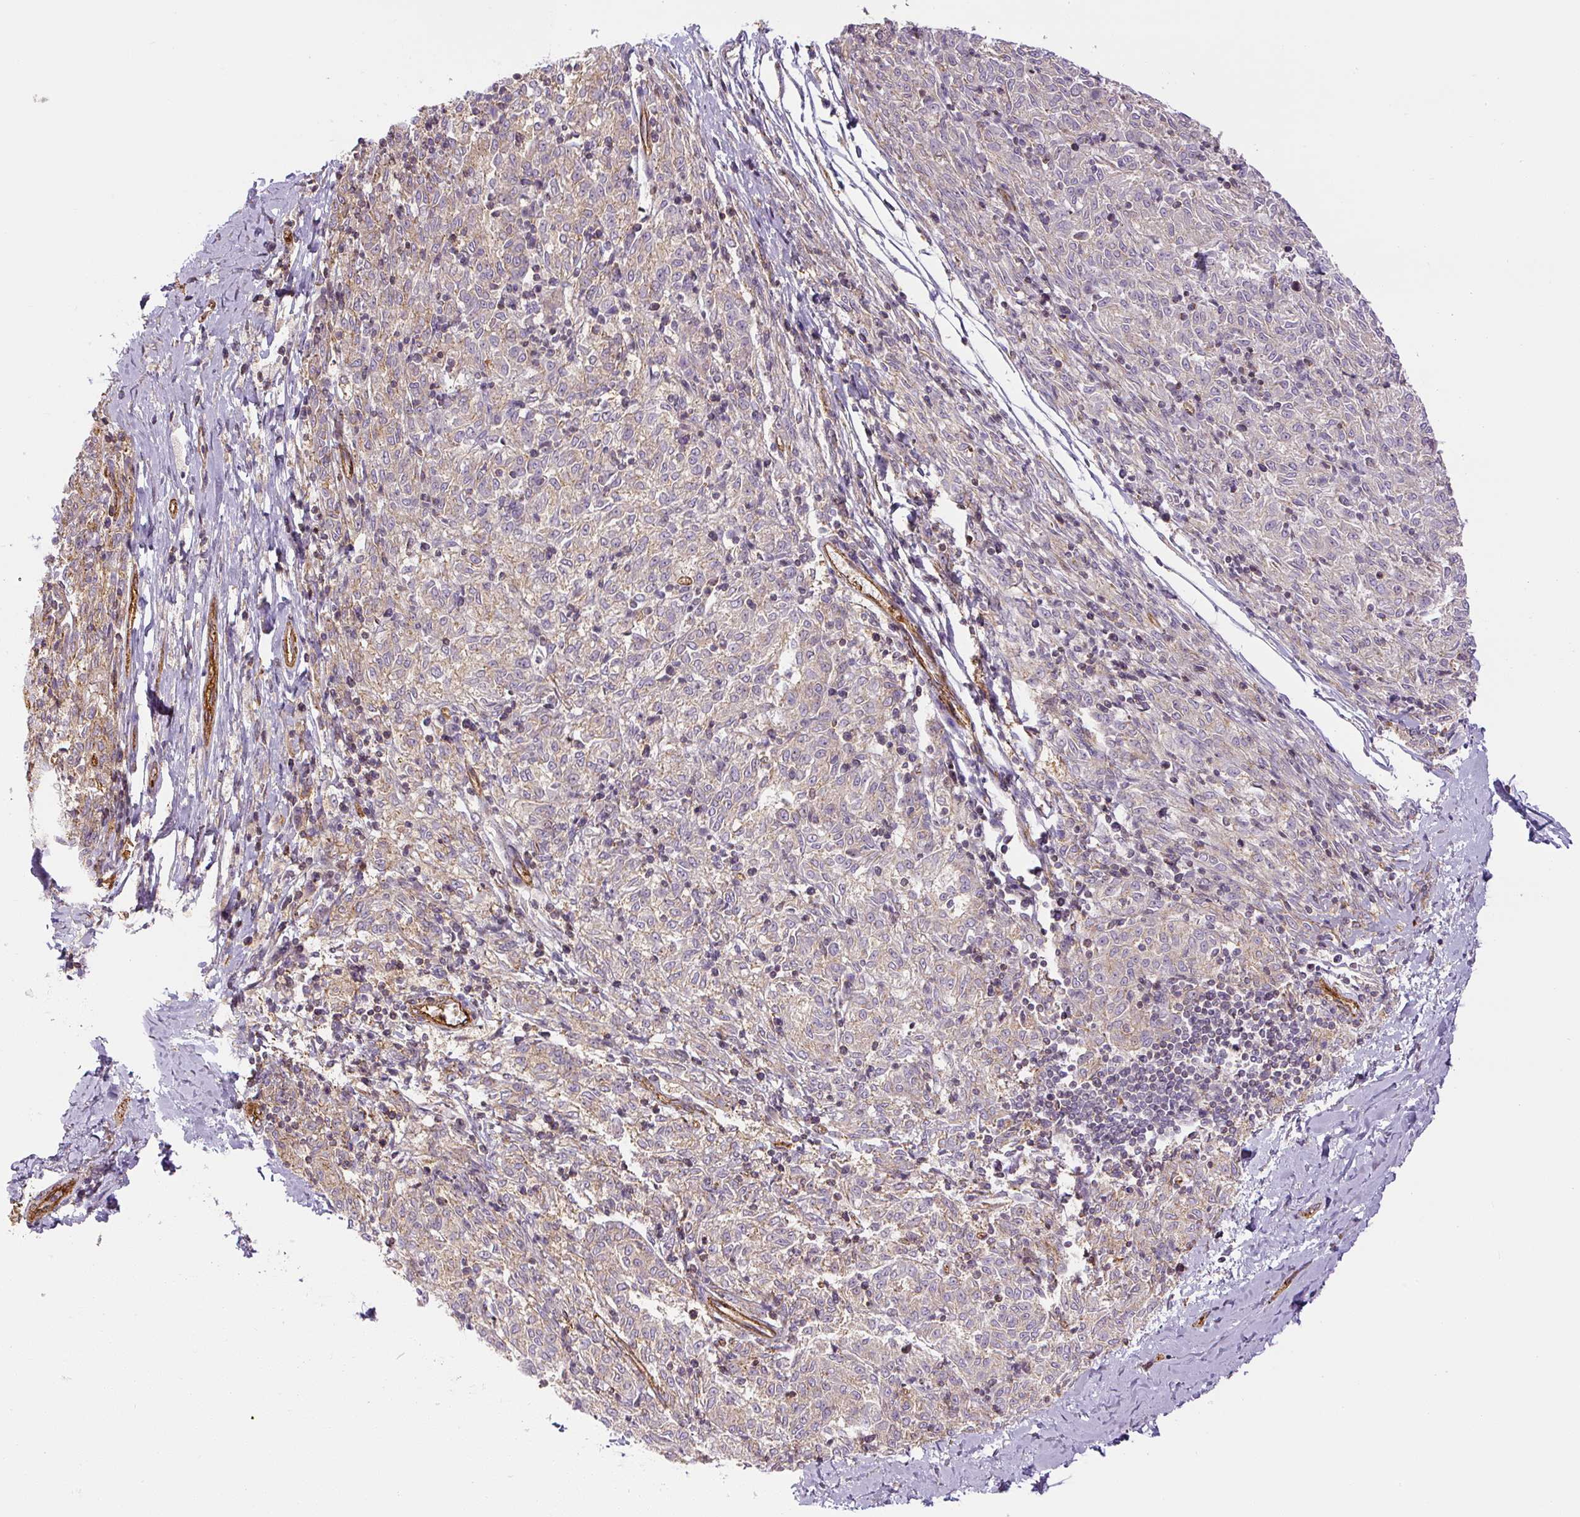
{"staining": {"intensity": "weak", "quantity": "<25%", "location": "cytoplasmic/membranous"}, "tissue": "melanoma", "cell_type": "Tumor cells", "image_type": "cancer", "snomed": [{"axis": "morphology", "description": "Malignant melanoma, NOS"}, {"axis": "topography", "description": "Skin"}], "caption": "This is an IHC micrograph of human melanoma. There is no staining in tumor cells.", "gene": "MYL12A", "patient": {"sex": "female", "age": 72}}